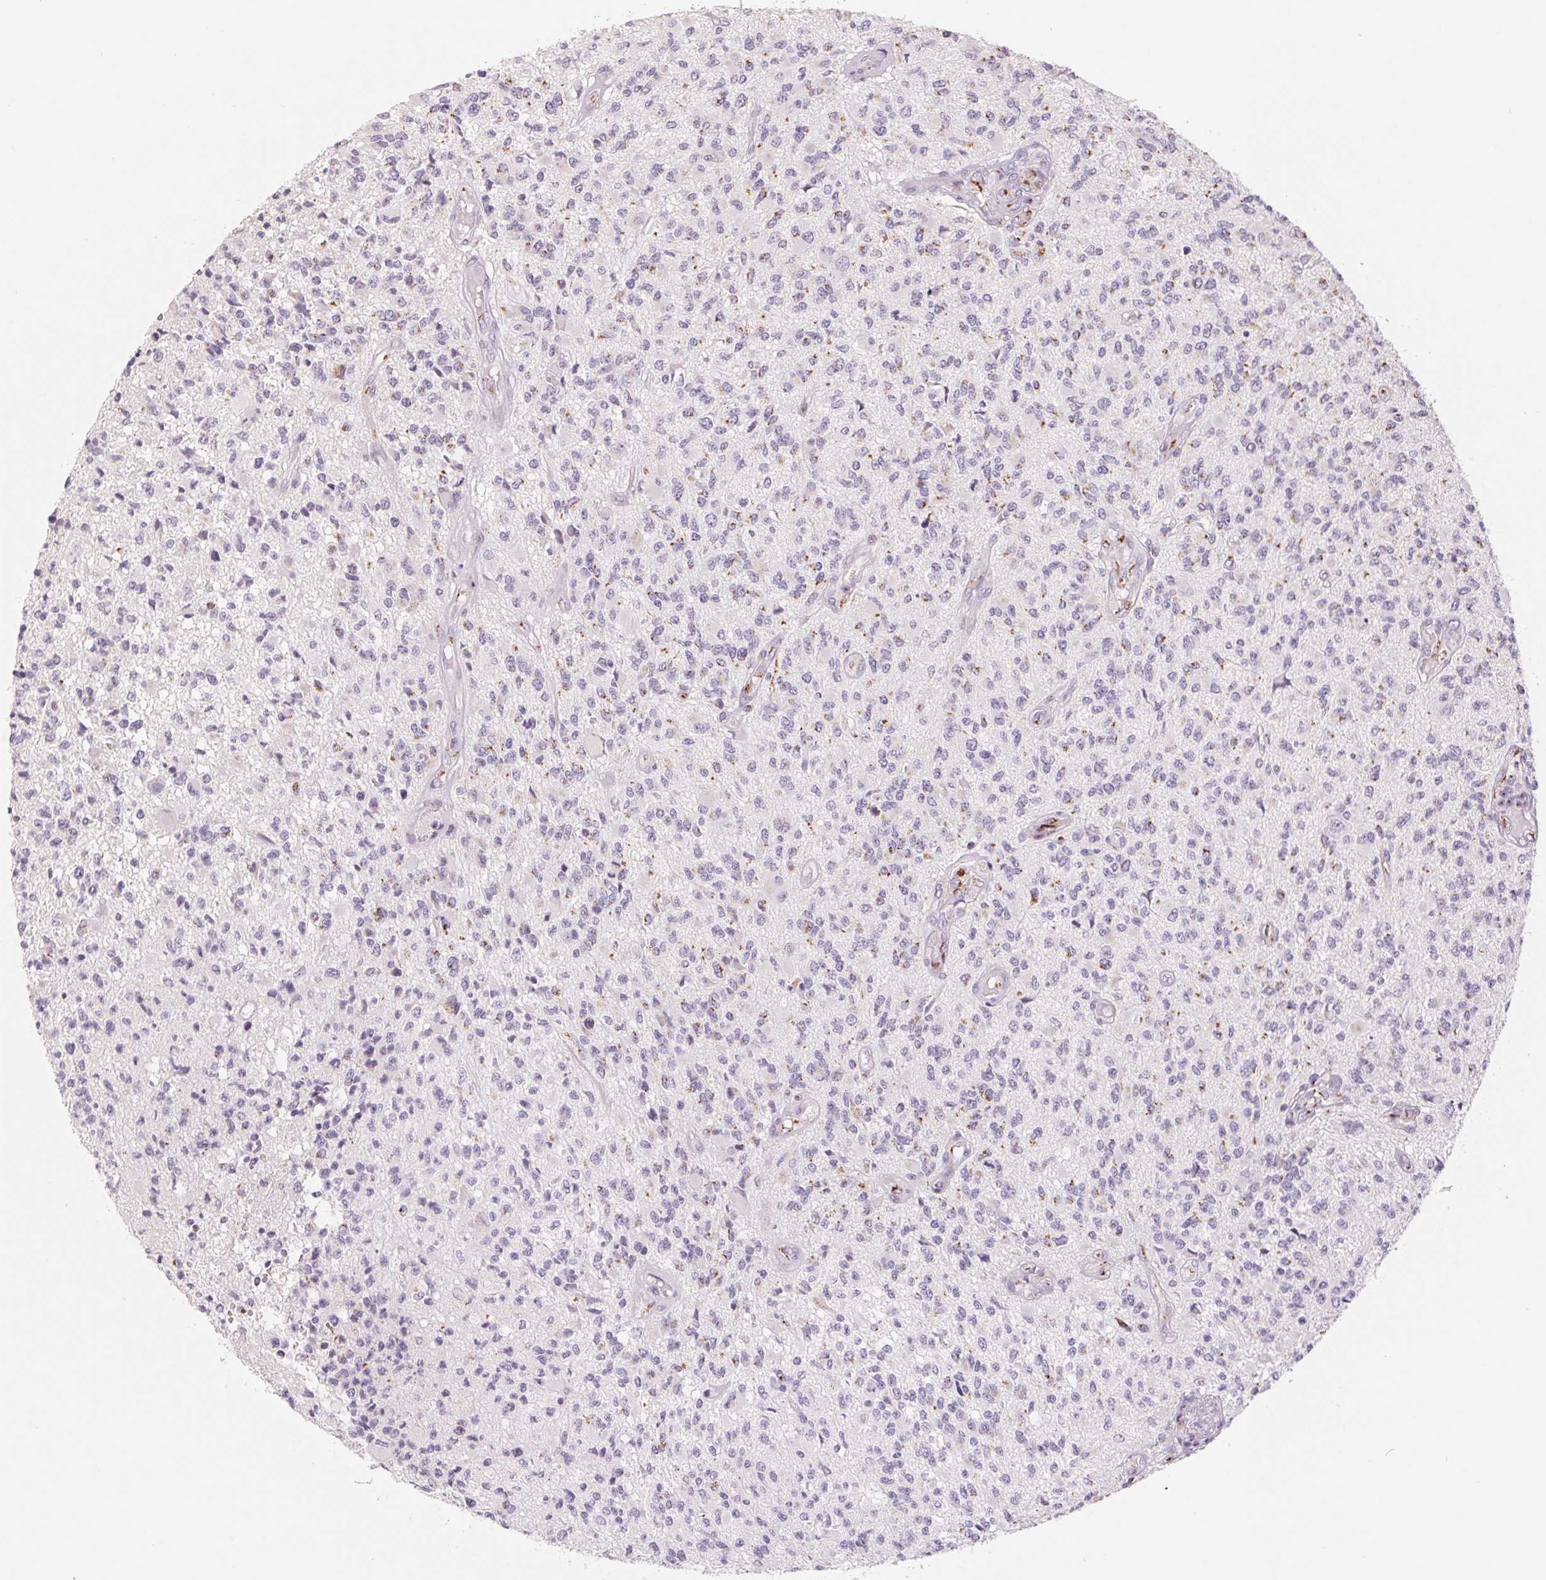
{"staining": {"intensity": "weak", "quantity": "<25%", "location": "cytoplasmic/membranous"}, "tissue": "glioma", "cell_type": "Tumor cells", "image_type": "cancer", "snomed": [{"axis": "morphology", "description": "Glioma, malignant, High grade"}, {"axis": "topography", "description": "Brain"}], "caption": "The immunohistochemistry image has no significant positivity in tumor cells of glioma tissue. Nuclei are stained in blue.", "gene": "GALNT7", "patient": {"sex": "female", "age": 63}}